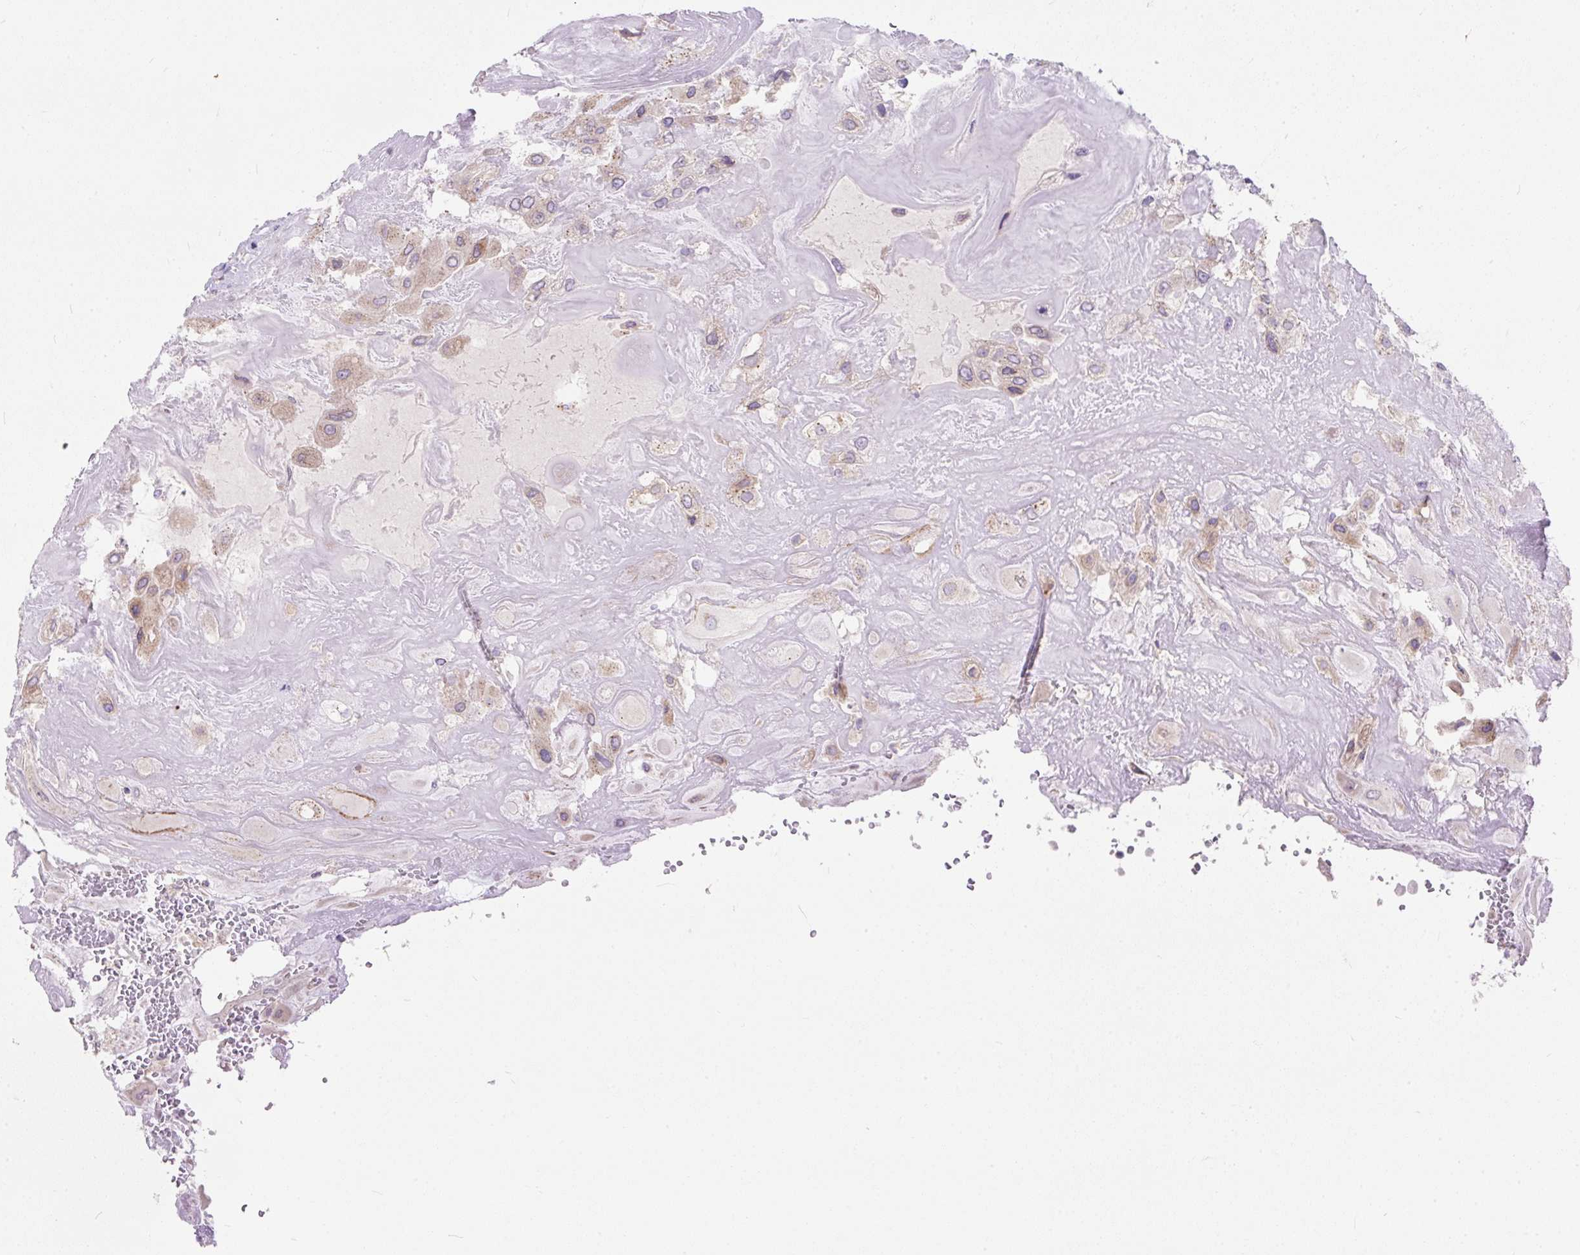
{"staining": {"intensity": "weak", "quantity": ">75%", "location": "cytoplasmic/membranous"}, "tissue": "placenta", "cell_type": "Decidual cells", "image_type": "normal", "snomed": [{"axis": "morphology", "description": "Normal tissue, NOS"}, {"axis": "topography", "description": "Placenta"}], "caption": "About >75% of decidual cells in unremarkable human placenta display weak cytoplasmic/membranous protein positivity as visualized by brown immunohistochemical staining.", "gene": "SUSD5", "patient": {"sex": "female", "age": 32}}